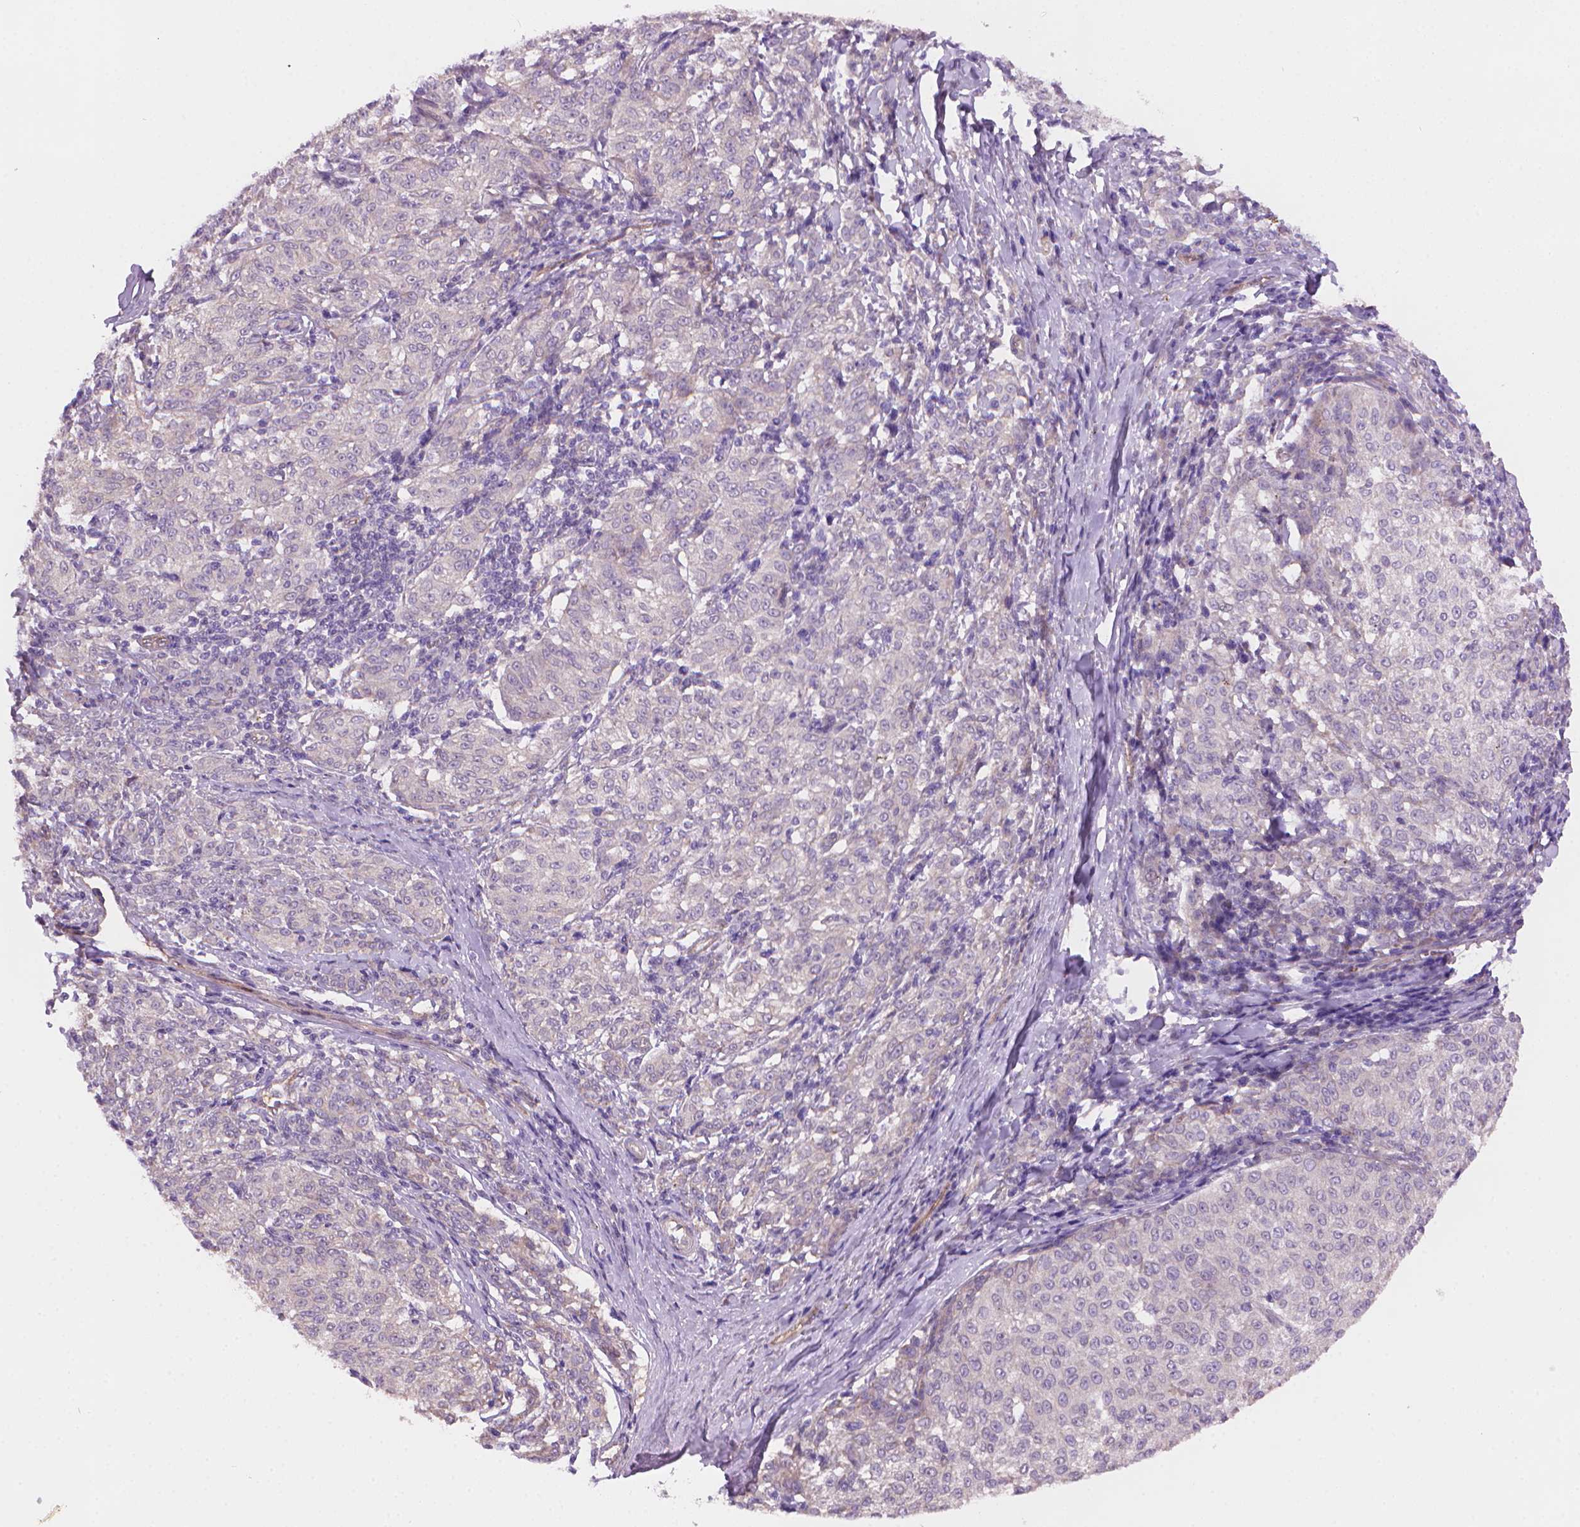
{"staining": {"intensity": "negative", "quantity": "none", "location": "none"}, "tissue": "melanoma", "cell_type": "Tumor cells", "image_type": "cancer", "snomed": [{"axis": "morphology", "description": "Malignant melanoma, NOS"}, {"axis": "topography", "description": "Skin"}], "caption": "This histopathology image is of melanoma stained with immunohistochemistry to label a protein in brown with the nuclei are counter-stained blue. There is no staining in tumor cells.", "gene": "AMMECR1", "patient": {"sex": "female", "age": 72}}